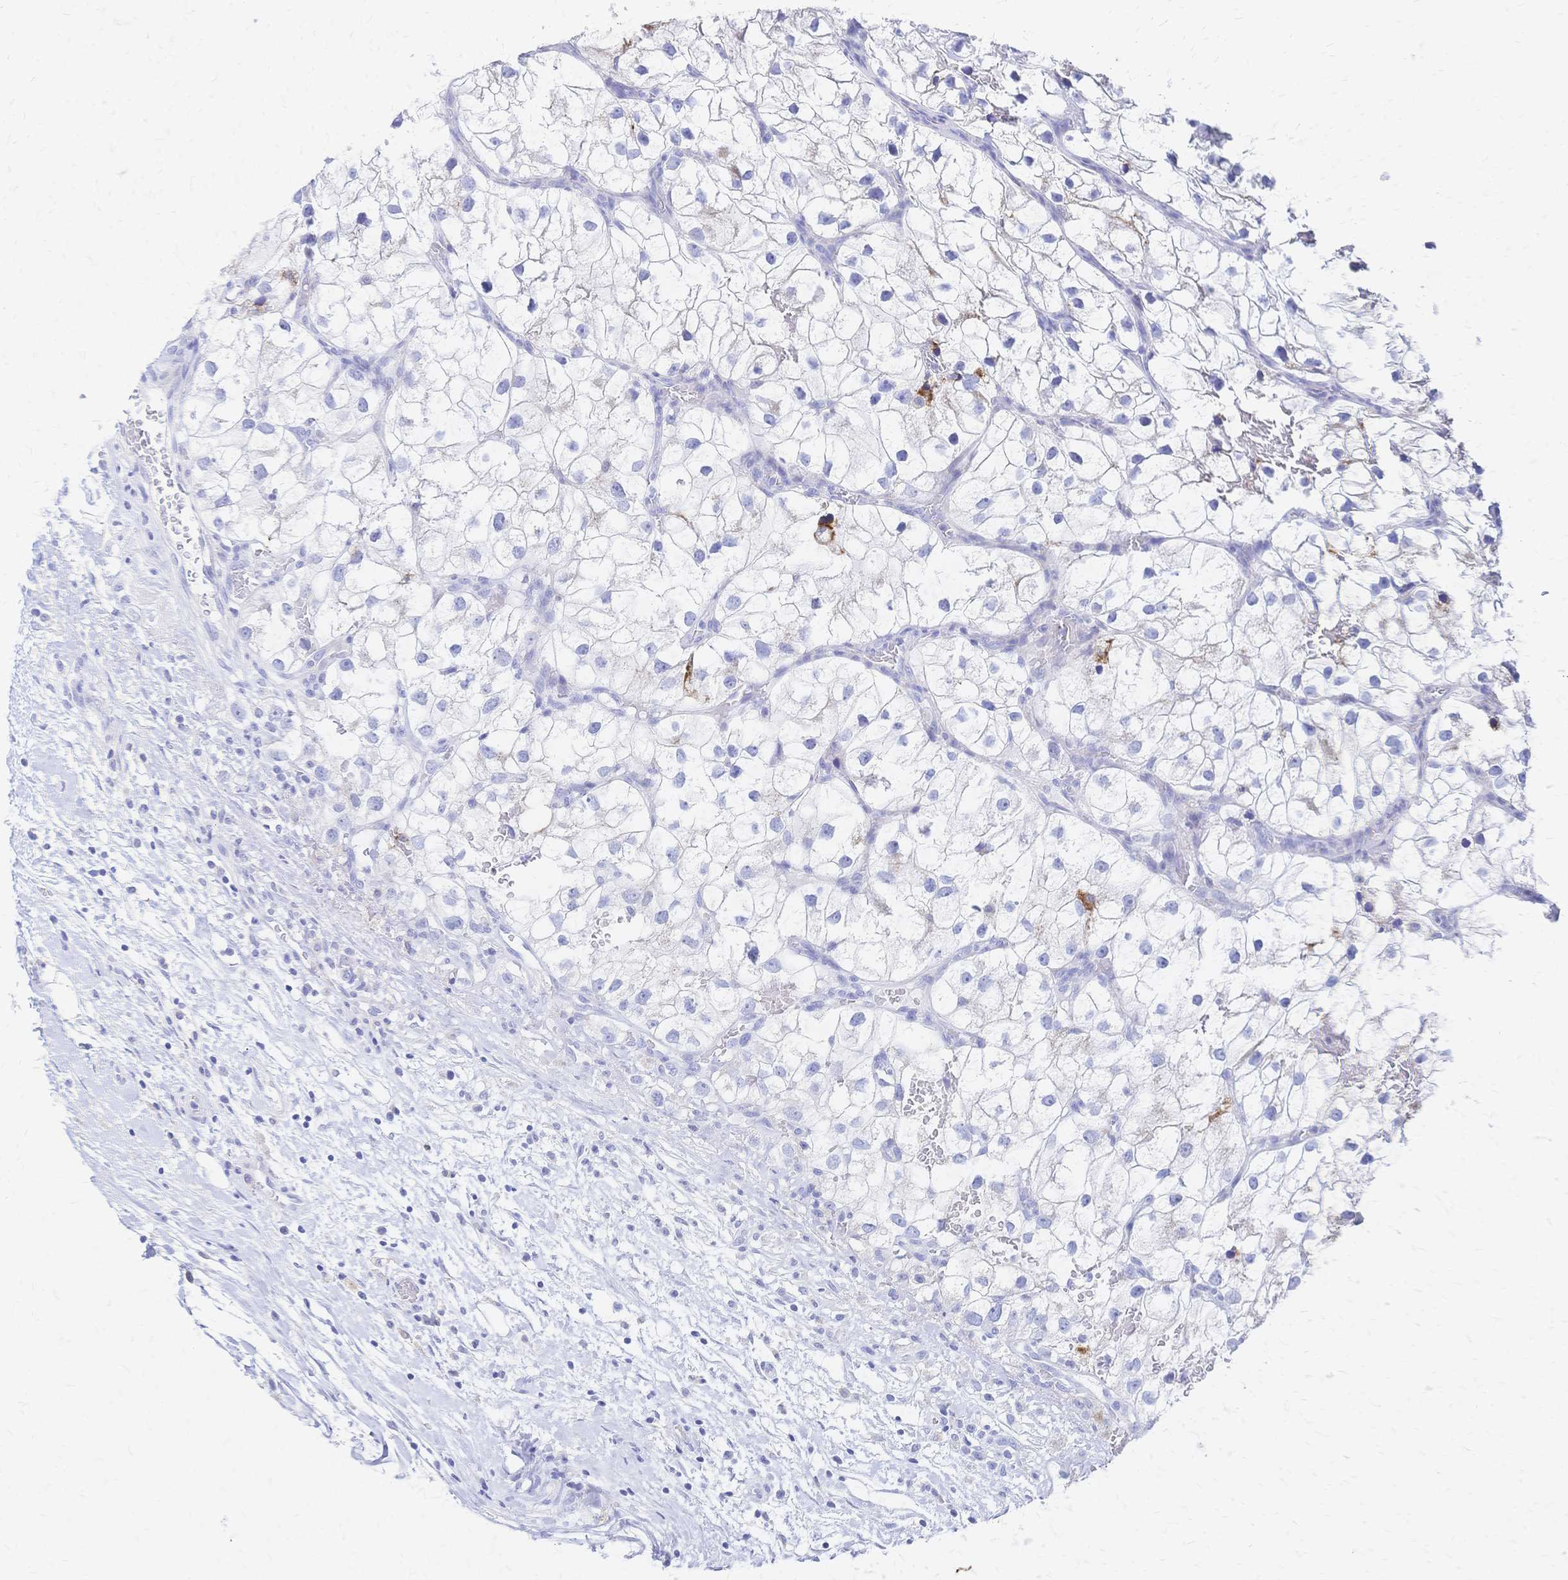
{"staining": {"intensity": "negative", "quantity": "none", "location": "none"}, "tissue": "renal cancer", "cell_type": "Tumor cells", "image_type": "cancer", "snomed": [{"axis": "morphology", "description": "Adenocarcinoma, NOS"}, {"axis": "topography", "description": "Kidney"}], "caption": "DAB immunohistochemical staining of renal cancer demonstrates no significant staining in tumor cells.", "gene": "SLC5A1", "patient": {"sex": "male", "age": 59}}